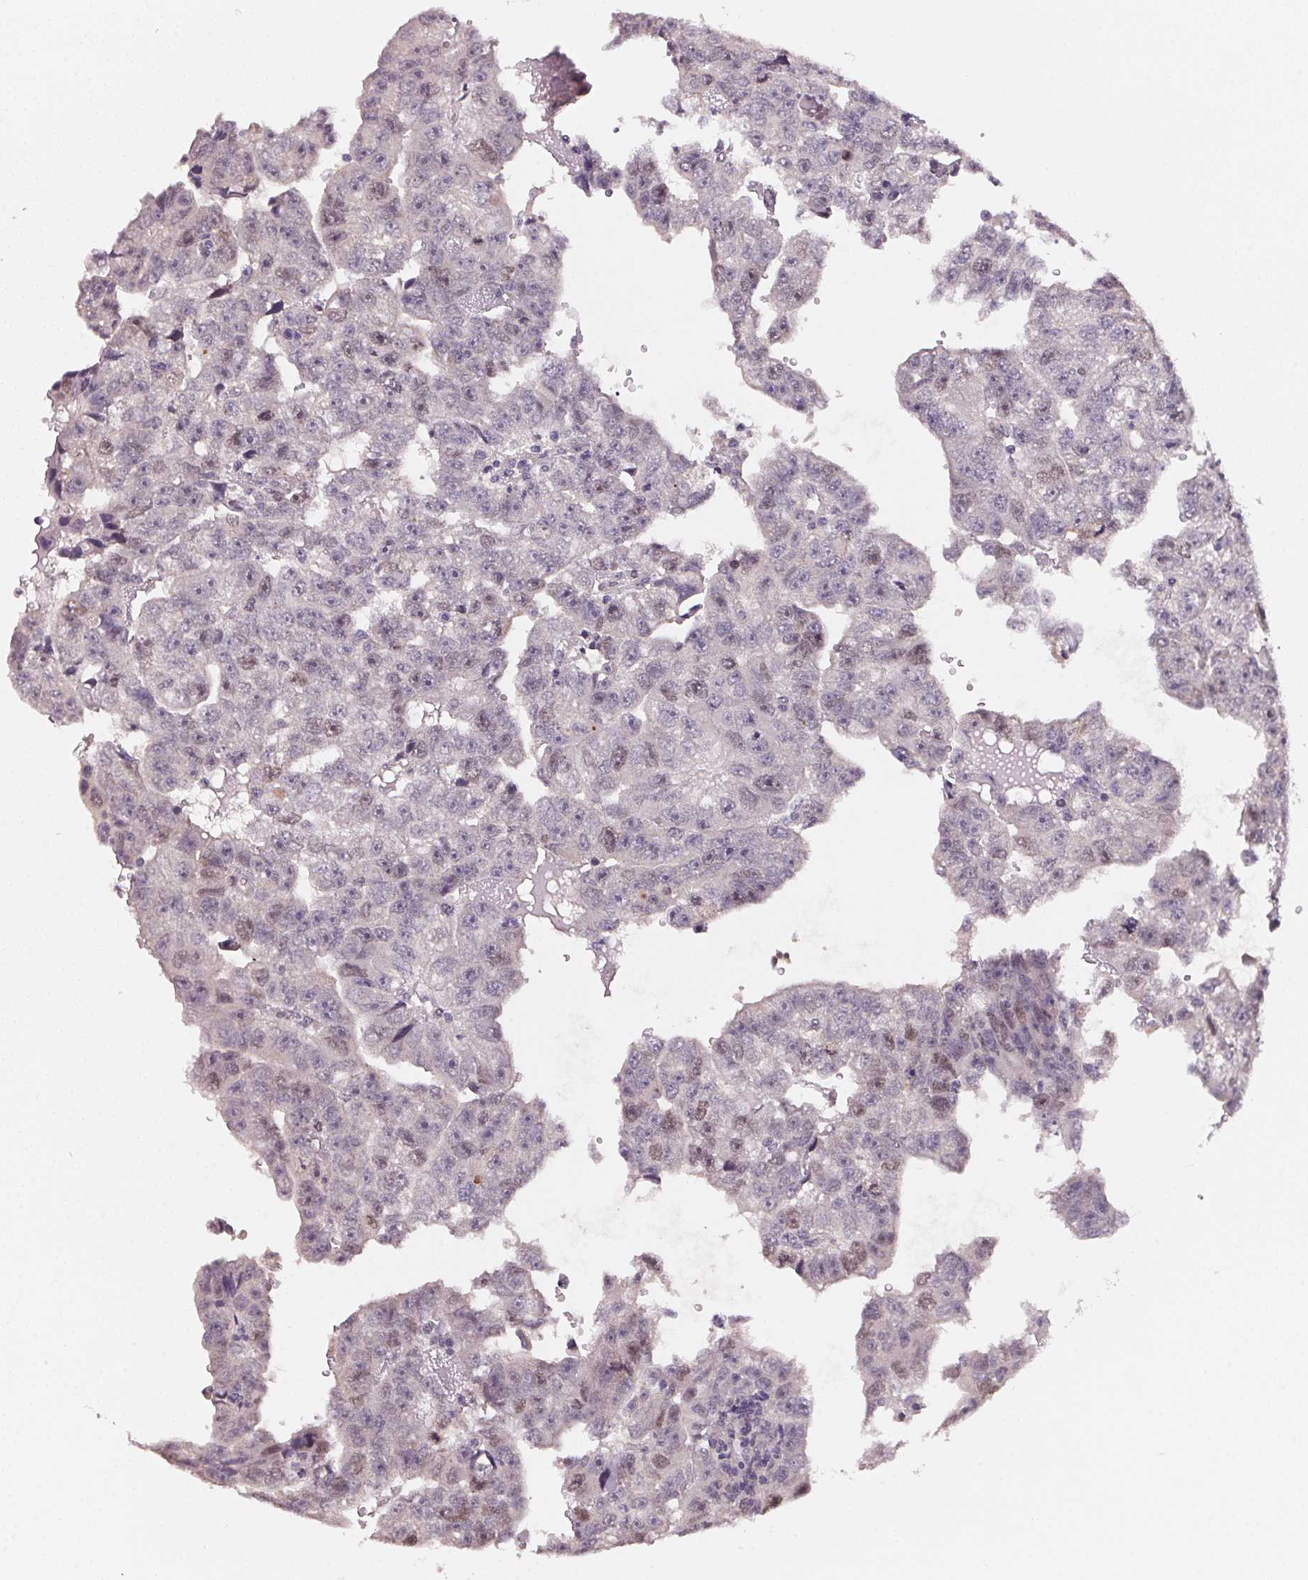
{"staining": {"intensity": "weak", "quantity": "<25%", "location": "nuclear"}, "tissue": "testis cancer", "cell_type": "Tumor cells", "image_type": "cancer", "snomed": [{"axis": "morphology", "description": "Carcinoma, Embryonal, NOS"}, {"axis": "topography", "description": "Testis"}], "caption": "High power microscopy micrograph of an IHC photomicrograph of testis embryonal carcinoma, revealing no significant positivity in tumor cells.", "gene": "KIFC1", "patient": {"sex": "male", "age": 20}}